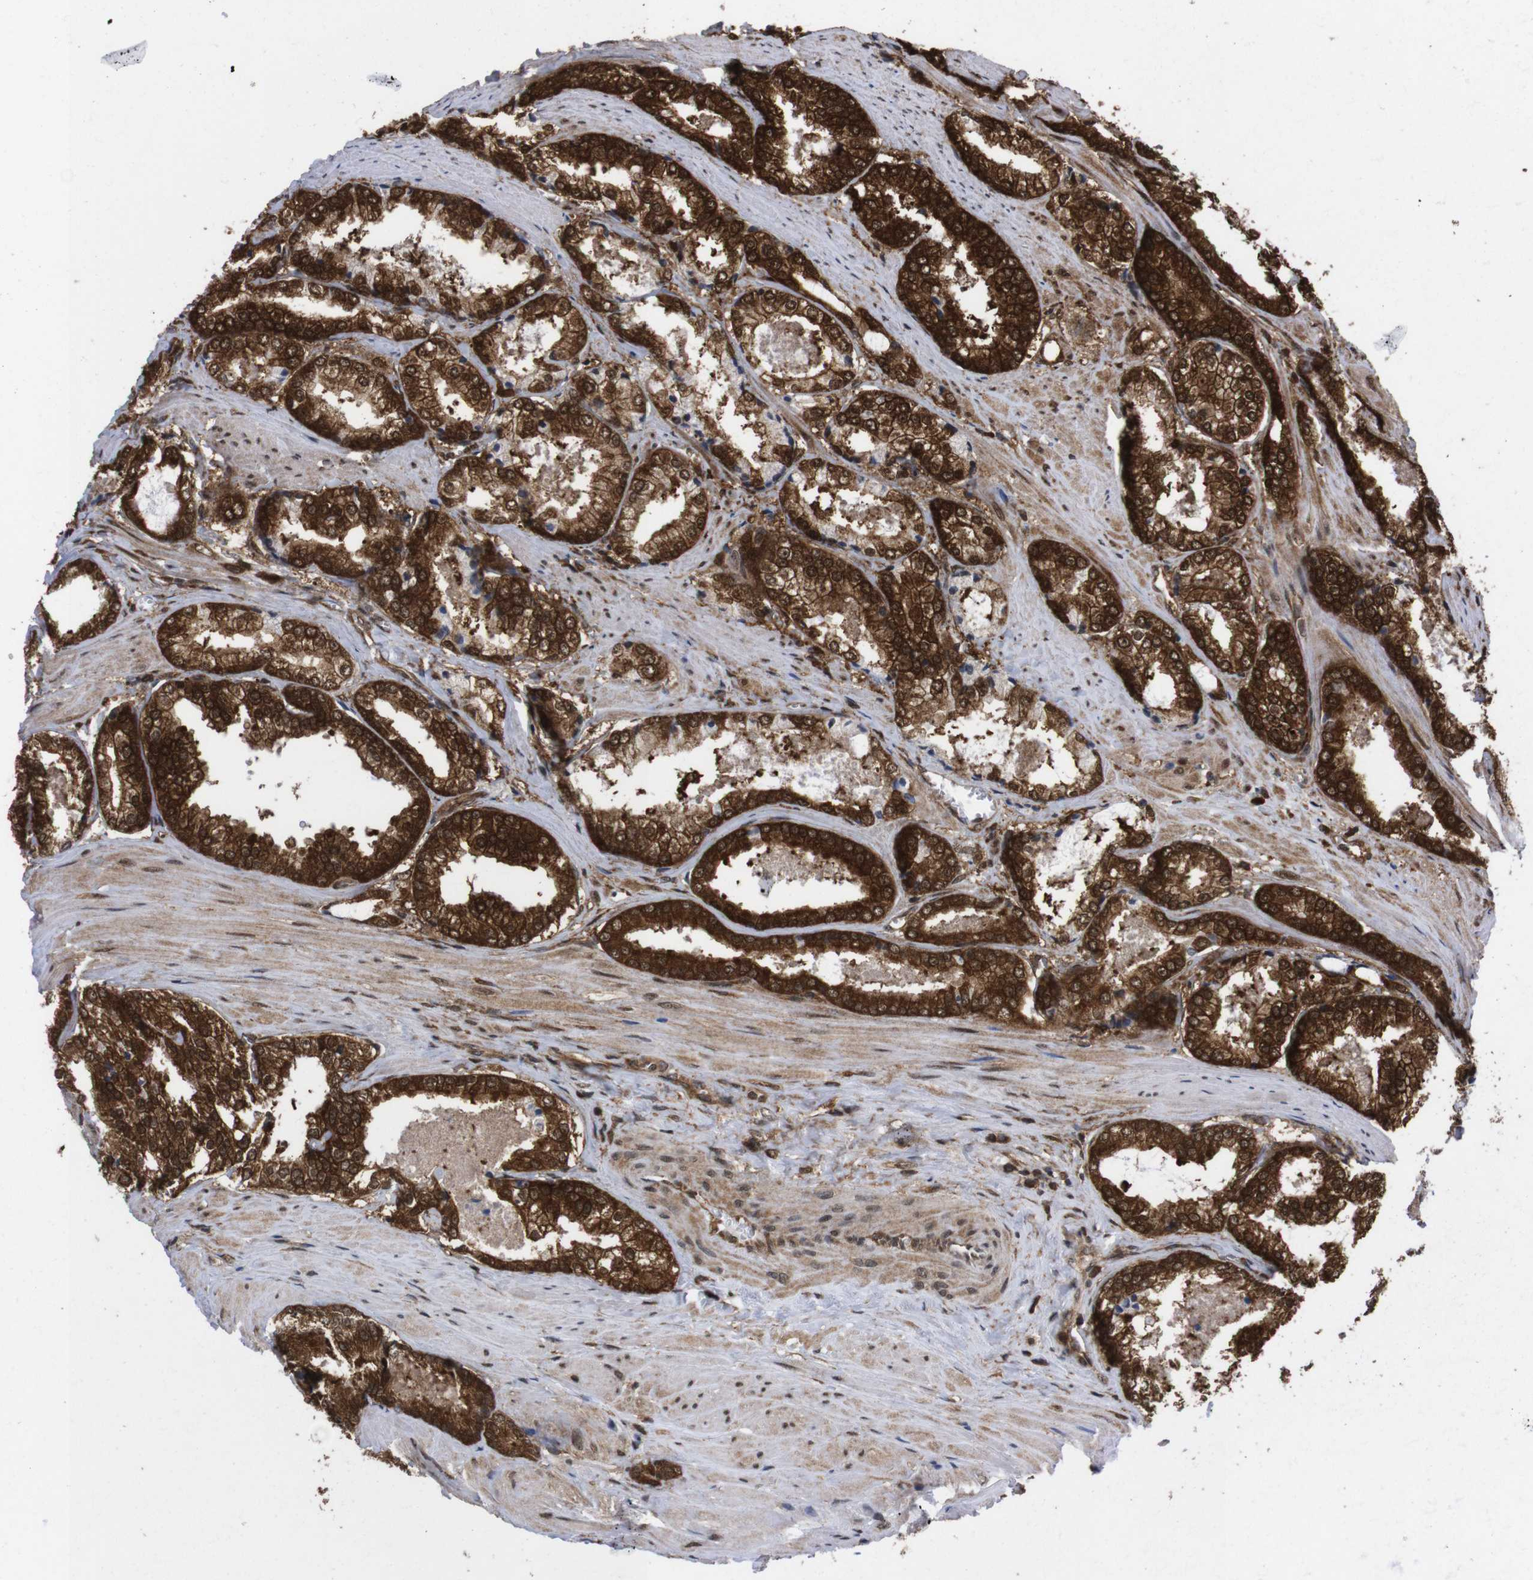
{"staining": {"intensity": "strong", "quantity": ">75%", "location": "cytoplasmic/membranous,nuclear"}, "tissue": "prostate cancer", "cell_type": "Tumor cells", "image_type": "cancer", "snomed": [{"axis": "morphology", "description": "Adenocarcinoma, Low grade"}, {"axis": "topography", "description": "Prostate"}], "caption": "Protein staining of prostate cancer (low-grade adenocarcinoma) tissue demonstrates strong cytoplasmic/membranous and nuclear staining in approximately >75% of tumor cells. (DAB IHC with brightfield microscopy, high magnification).", "gene": "UBQLN2", "patient": {"sex": "male", "age": 64}}